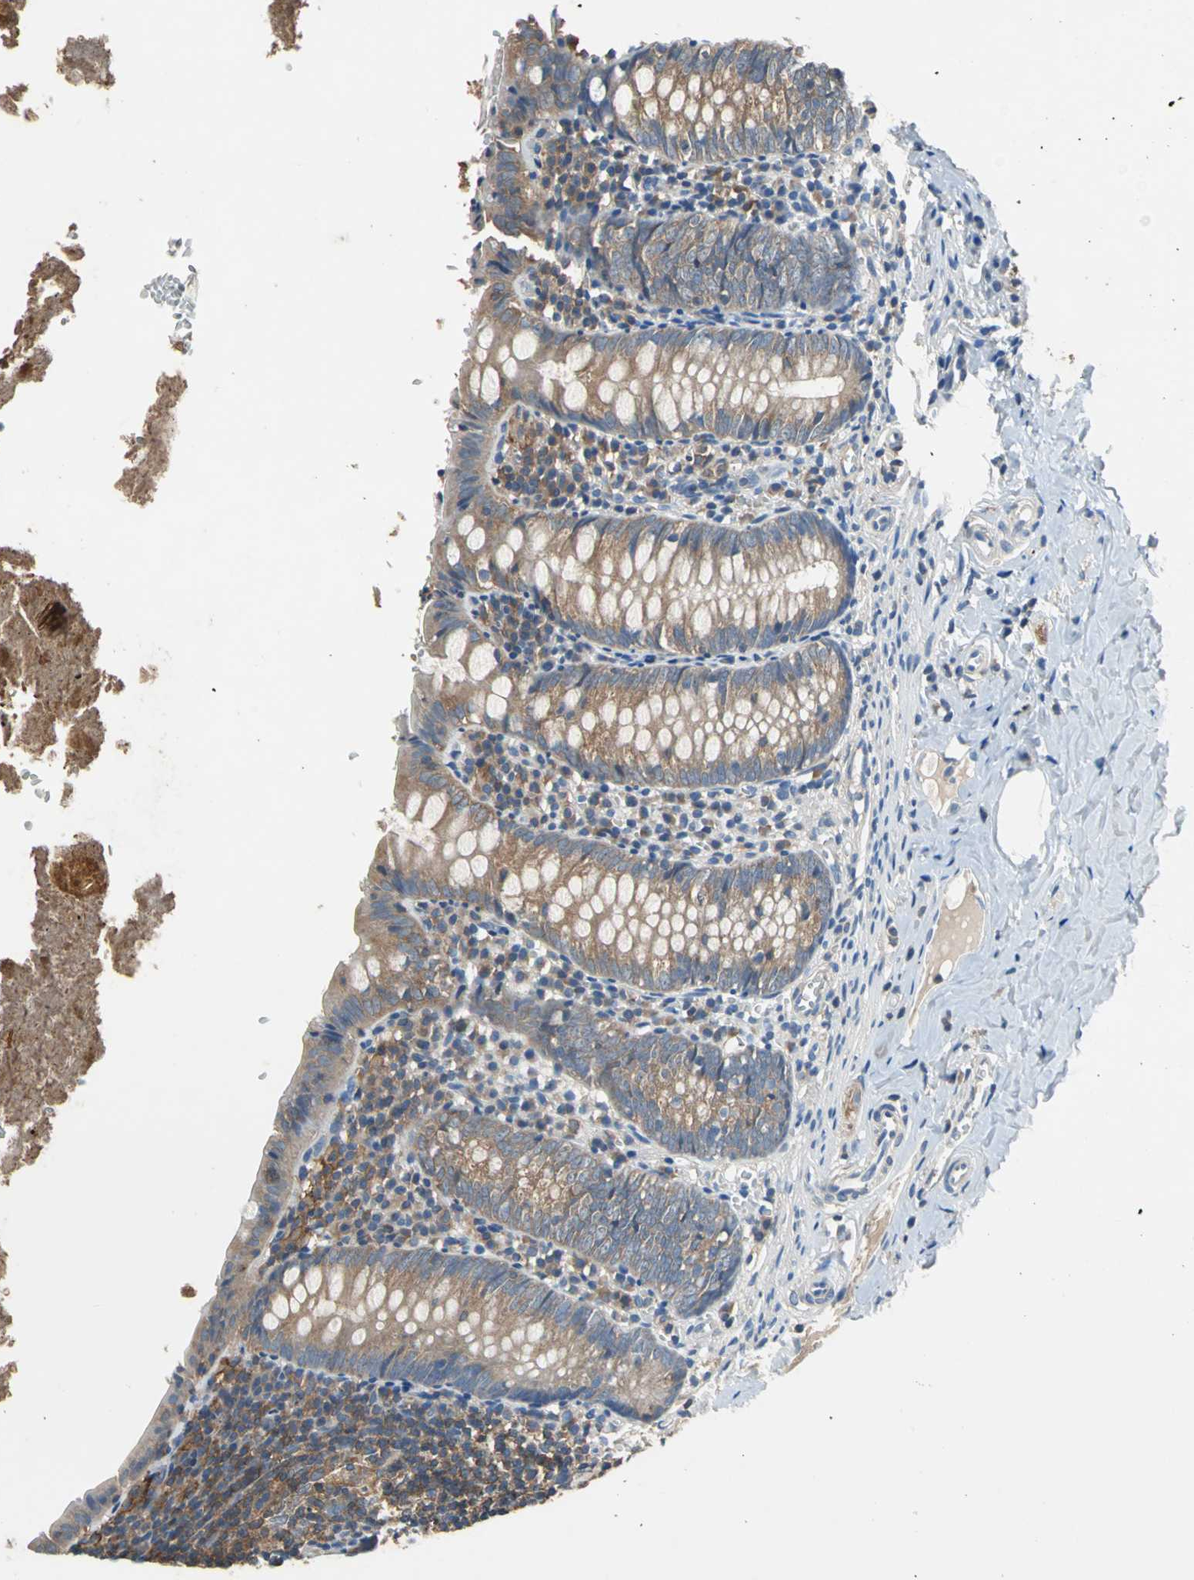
{"staining": {"intensity": "weak", "quantity": ">75%", "location": "cytoplasmic/membranous"}, "tissue": "appendix", "cell_type": "Glandular cells", "image_type": "normal", "snomed": [{"axis": "morphology", "description": "Normal tissue, NOS"}, {"axis": "topography", "description": "Appendix"}], "caption": "The histopathology image reveals a brown stain indicating the presence of a protein in the cytoplasmic/membranous of glandular cells in appendix. Using DAB (3,3'-diaminobenzidine) (brown) and hematoxylin (blue) stains, captured at high magnification using brightfield microscopy.", "gene": "PRKCA", "patient": {"sex": "female", "age": 10}}